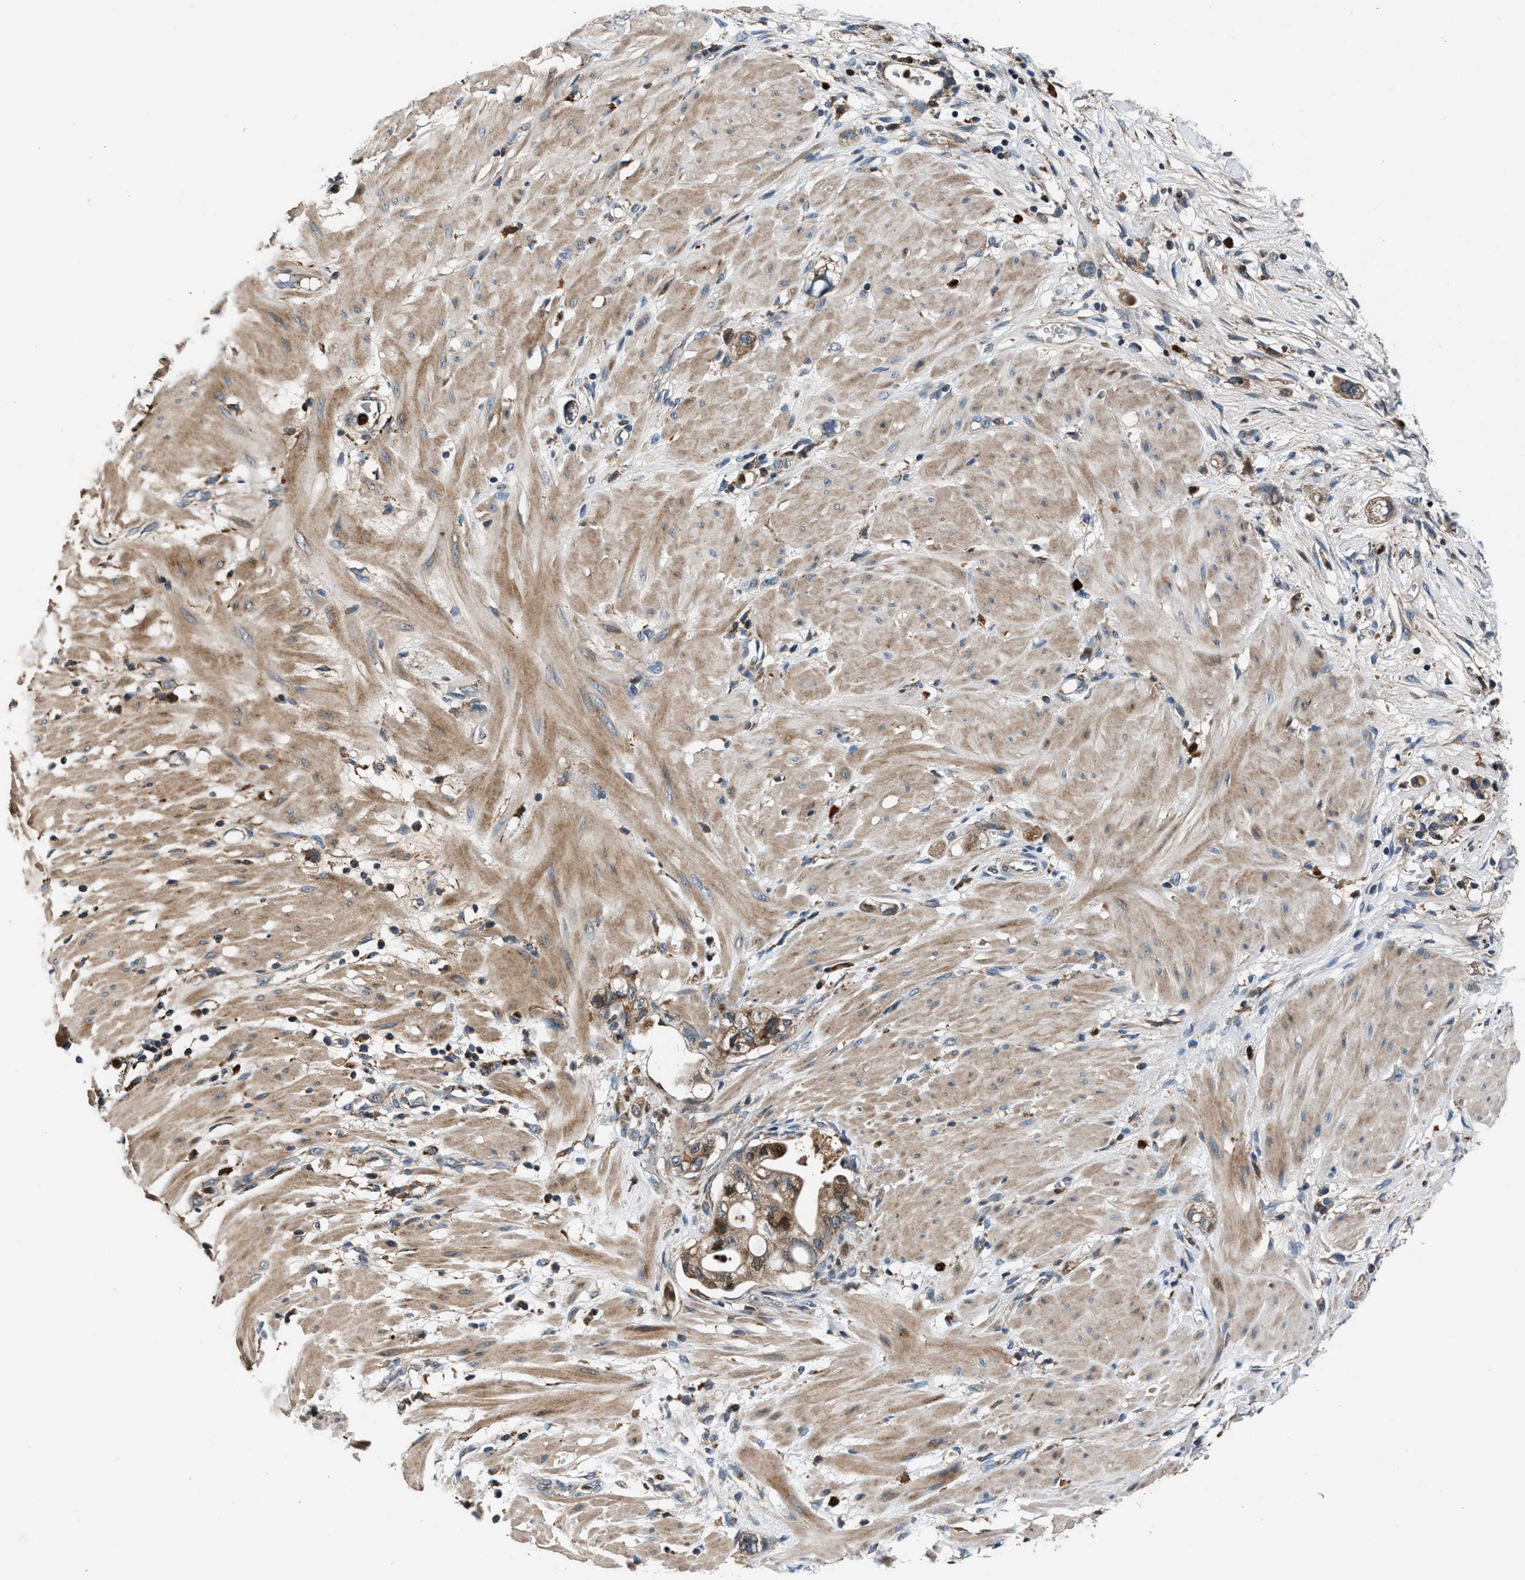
{"staining": {"intensity": "weak", "quantity": "<25%", "location": "cytoplasmic/membranous"}, "tissue": "stomach cancer", "cell_type": "Tumor cells", "image_type": "cancer", "snomed": [{"axis": "morphology", "description": "Adenocarcinoma, NOS"}, {"axis": "topography", "description": "Stomach"}, {"axis": "topography", "description": "Stomach, lower"}], "caption": "Stomach adenocarcinoma was stained to show a protein in brown. There is no significant staining in tumor cells.", "gene": "FAM221A", "patient": {"sex": "female", "age": 48}}